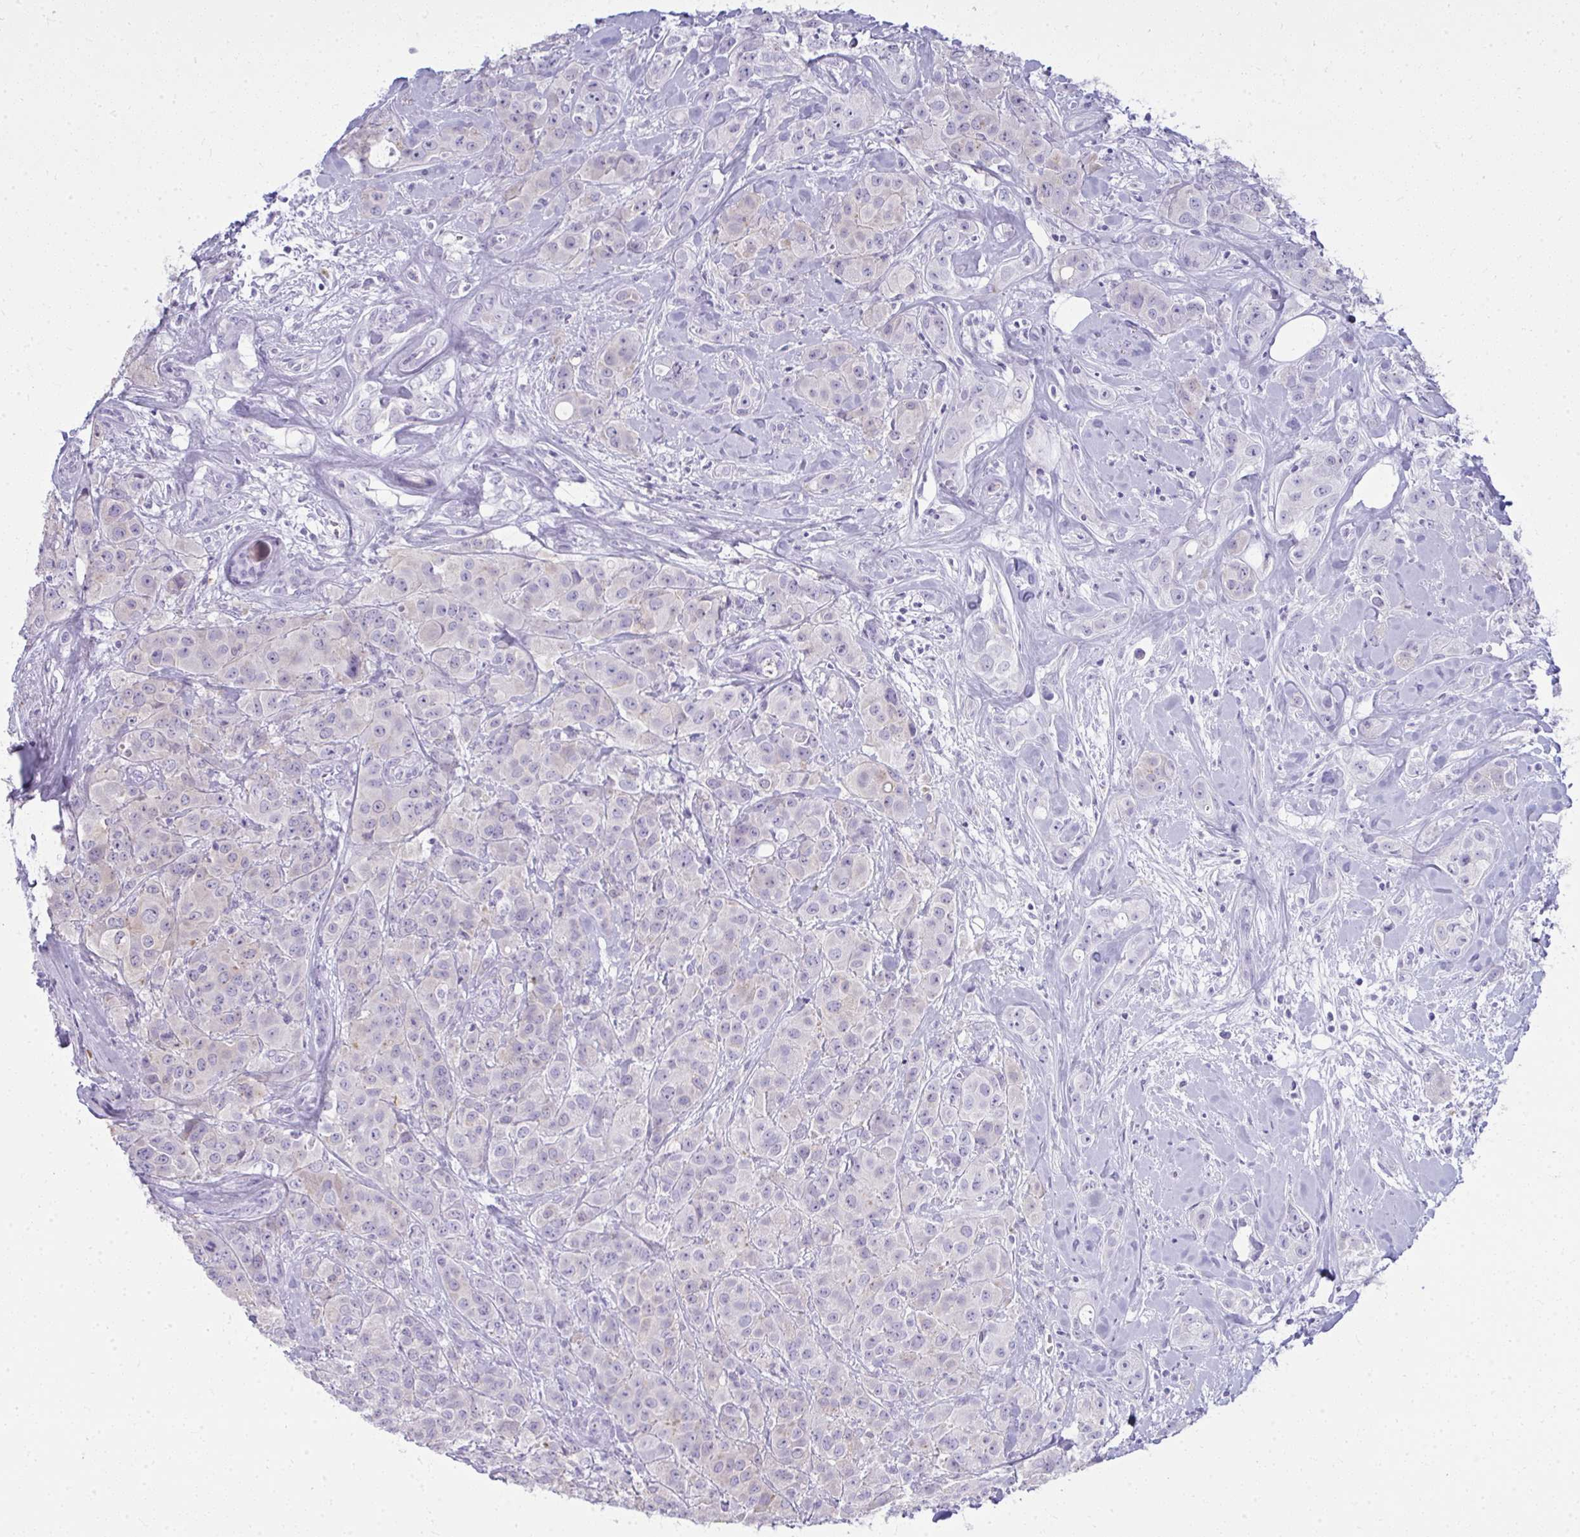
{"staining": {"intensity": "negative", "quantity": "none", "location": "none"}, "tissue": "breast cancer", "cell_type": "Tumor cells", "image_type": "cancer", "snomed": [{"axis": "morphology", "description": "Normal tissue, NOS"}, {"axis": "morphology", "description": "Duct carcinoma"}, {"axis": "topography", "description": "Breast"}], "caption": "The image shows no significant expression in tumor cells of breast invasive ductal carcinoma.", "gene": "QDPR", "patient": {"sex": "female", "age": 43}}